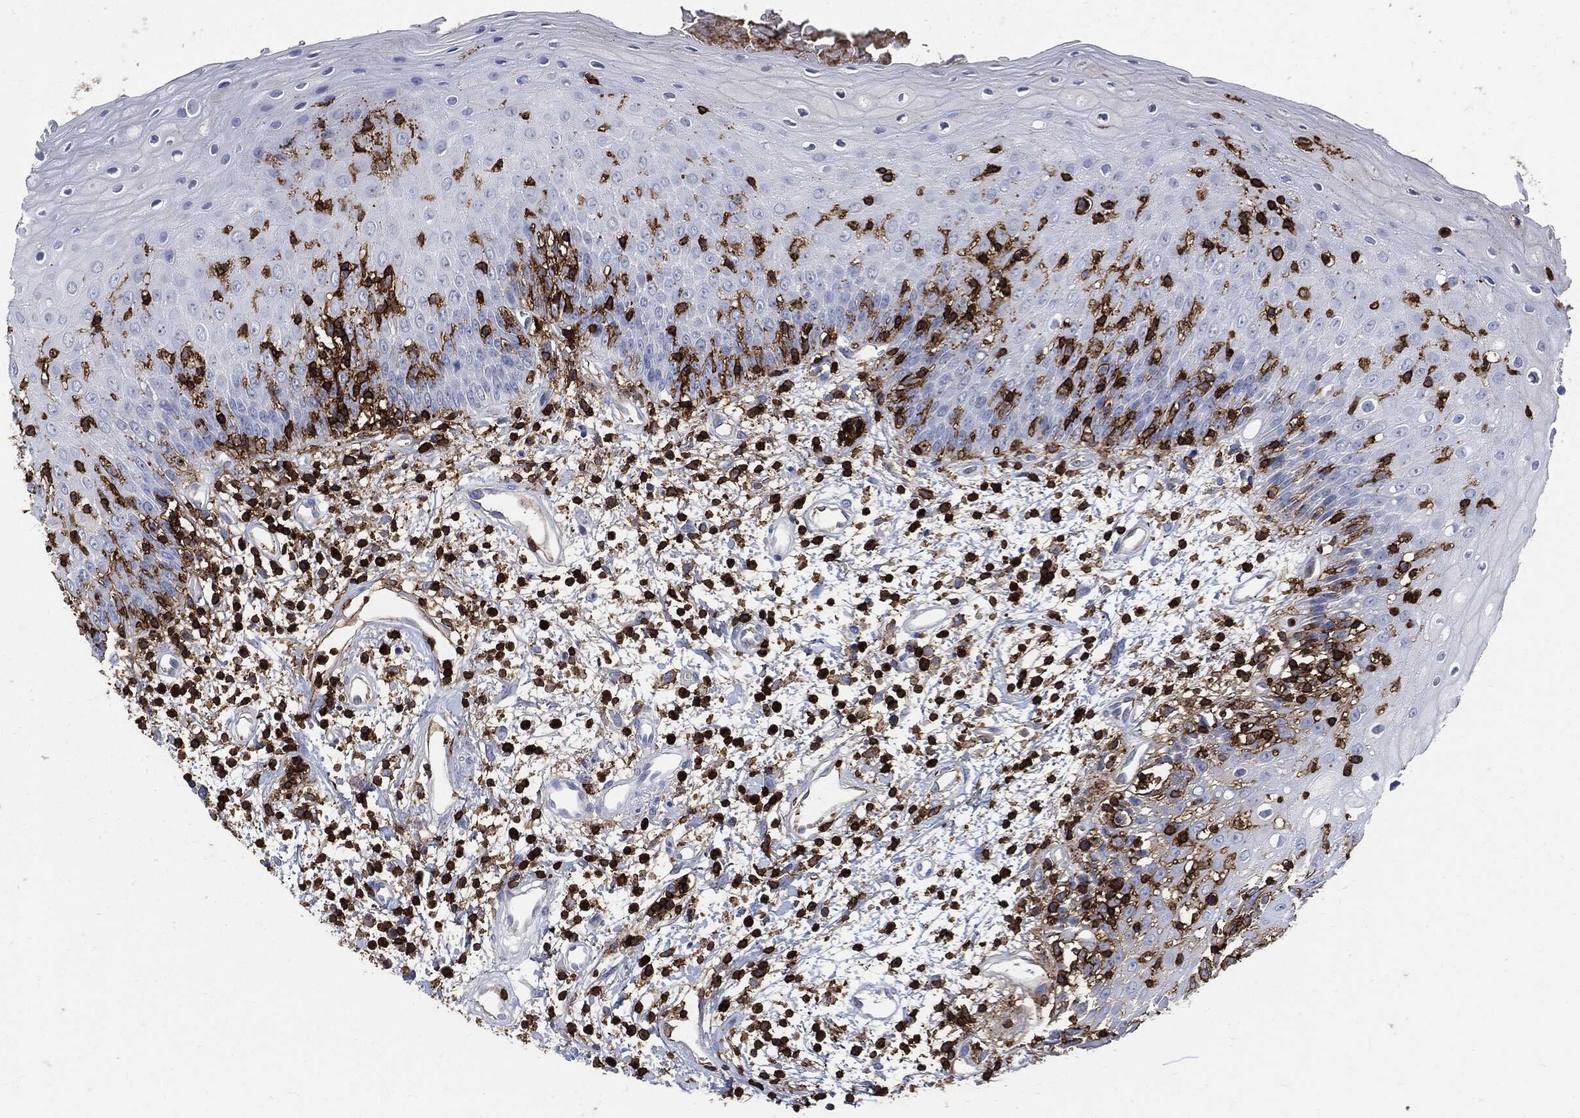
{"staining": {"intensity": "negative", "quantity": "none", "location": "none"}, "tissue": "oral mucosa", "cell_type": "Squamous epithelial cells", "image_type": "normal", "snomed": [{"axis": "morphology", "description": "Normal tissue, NOS"}, {"axis": "morphology", "description": "Squamous cell carcinoma, NOS"}, {"axis": "topography", "description": "Skeletal muscle"}, {"axis": "topography", "description": "Oral tissue"}, {"axis": "topography", "description": "Head-Neck"}], "caption": "This is an immunohistochemistry (IHC) photomicrograph of unremarkable oral mucosa. There is no expression in squamous epithelial cells.", "gene": "PTPRC", "patient": {"sex": "female", "age": 84}}